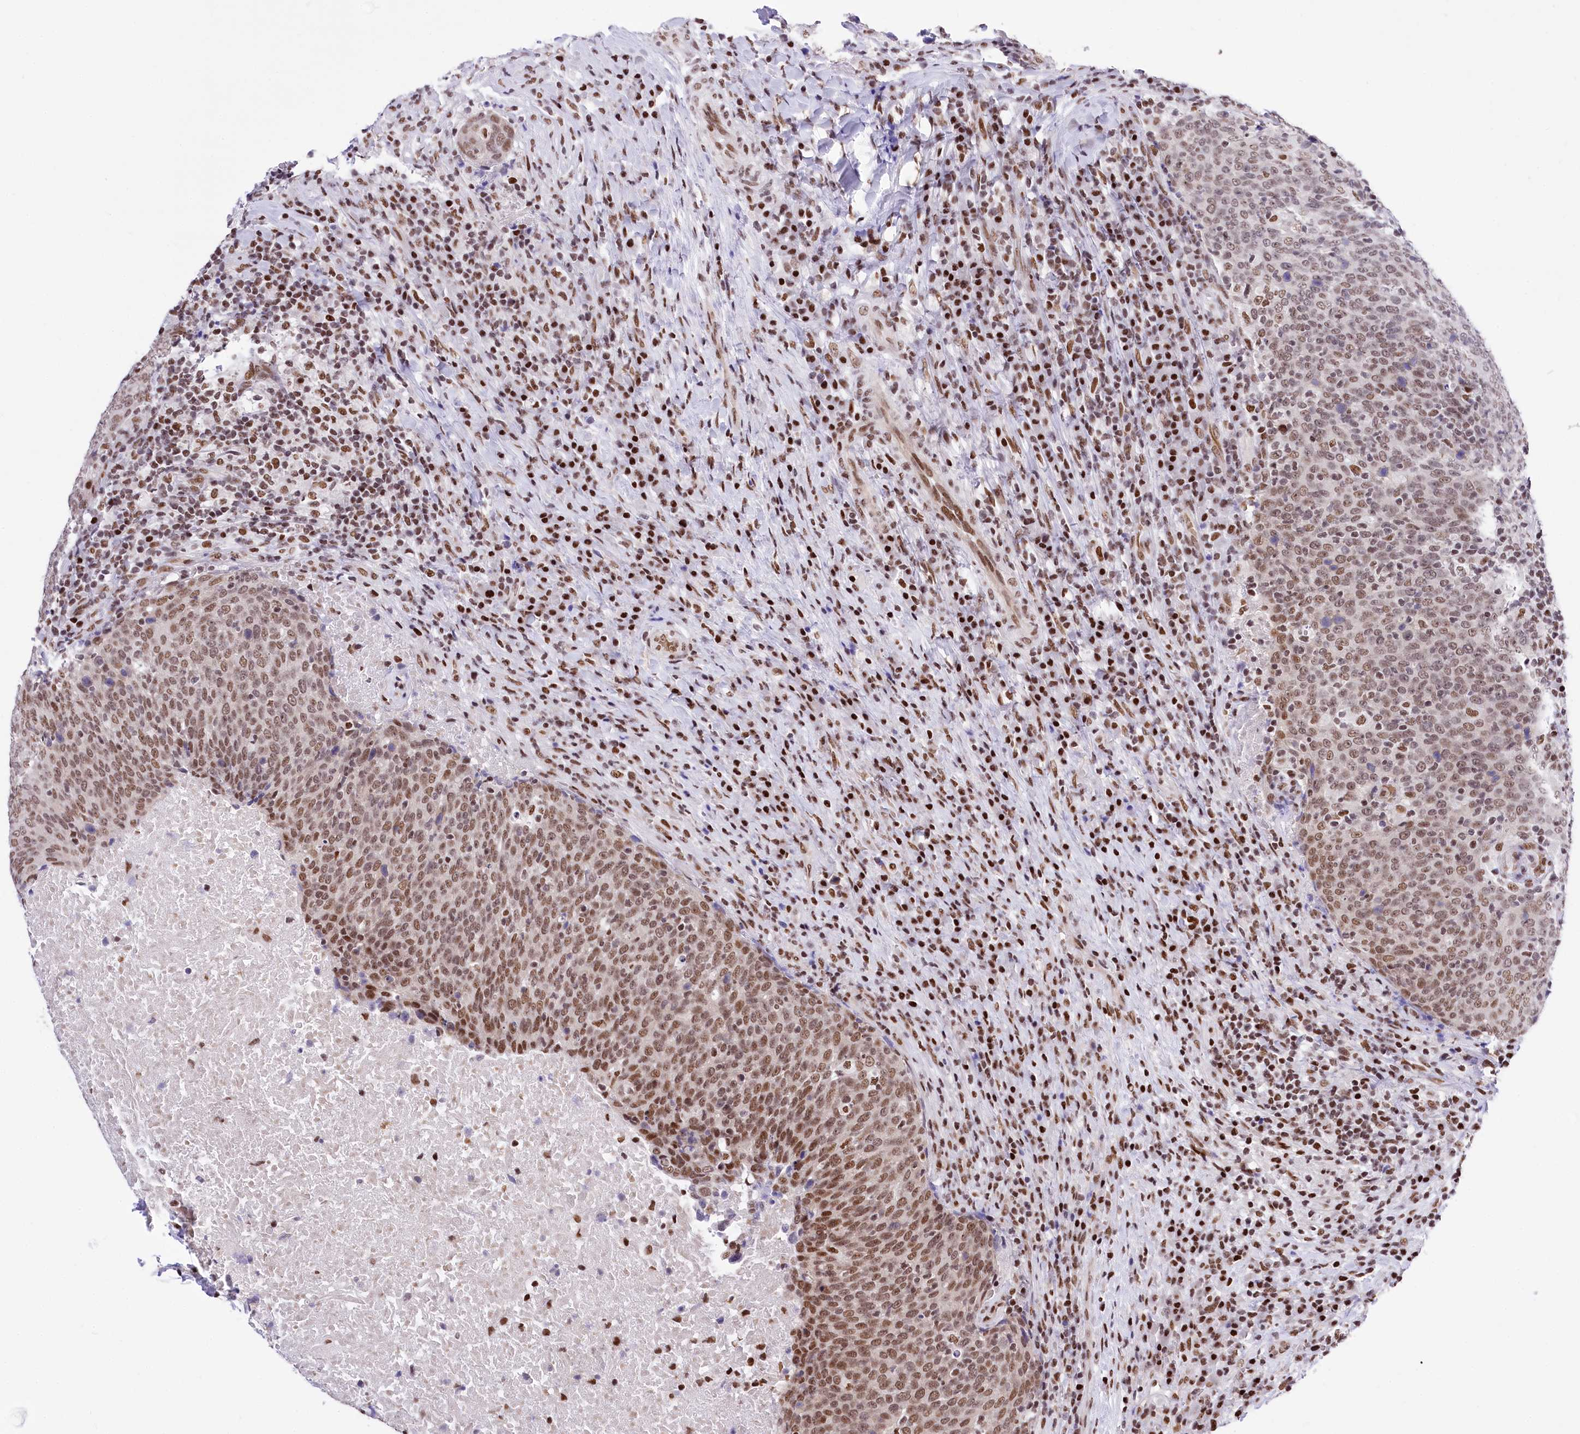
{"staining": {"intensity": "moderate", "quantity": ">75%", "location": "nuclear"}, "tissue": "head and neck cancer", "cell_type": "Tumor cells", "image_type": "cancer", "snomed": [{"axis": "morphology", "description": "Squamous cell carcinoma, NOS"}, {"axis": "morphology", "description": "Squamous cell carcinoma, metastatic, NOS"}, {"axis": "topography", "description": "Lymph node"}, {"axis": "topography", "description": "Head-Neck"}], "caption": "Immunohistochemistry (IHC) histopathology image of human head and neck squamous cell carcinoma stained for a protein (brown), which demonstrates medium levels of moderate nuclear staining in about >75% of tumor cells.", "gene": "POU4F3", "patient": {"sex": "male", "age": 62}}